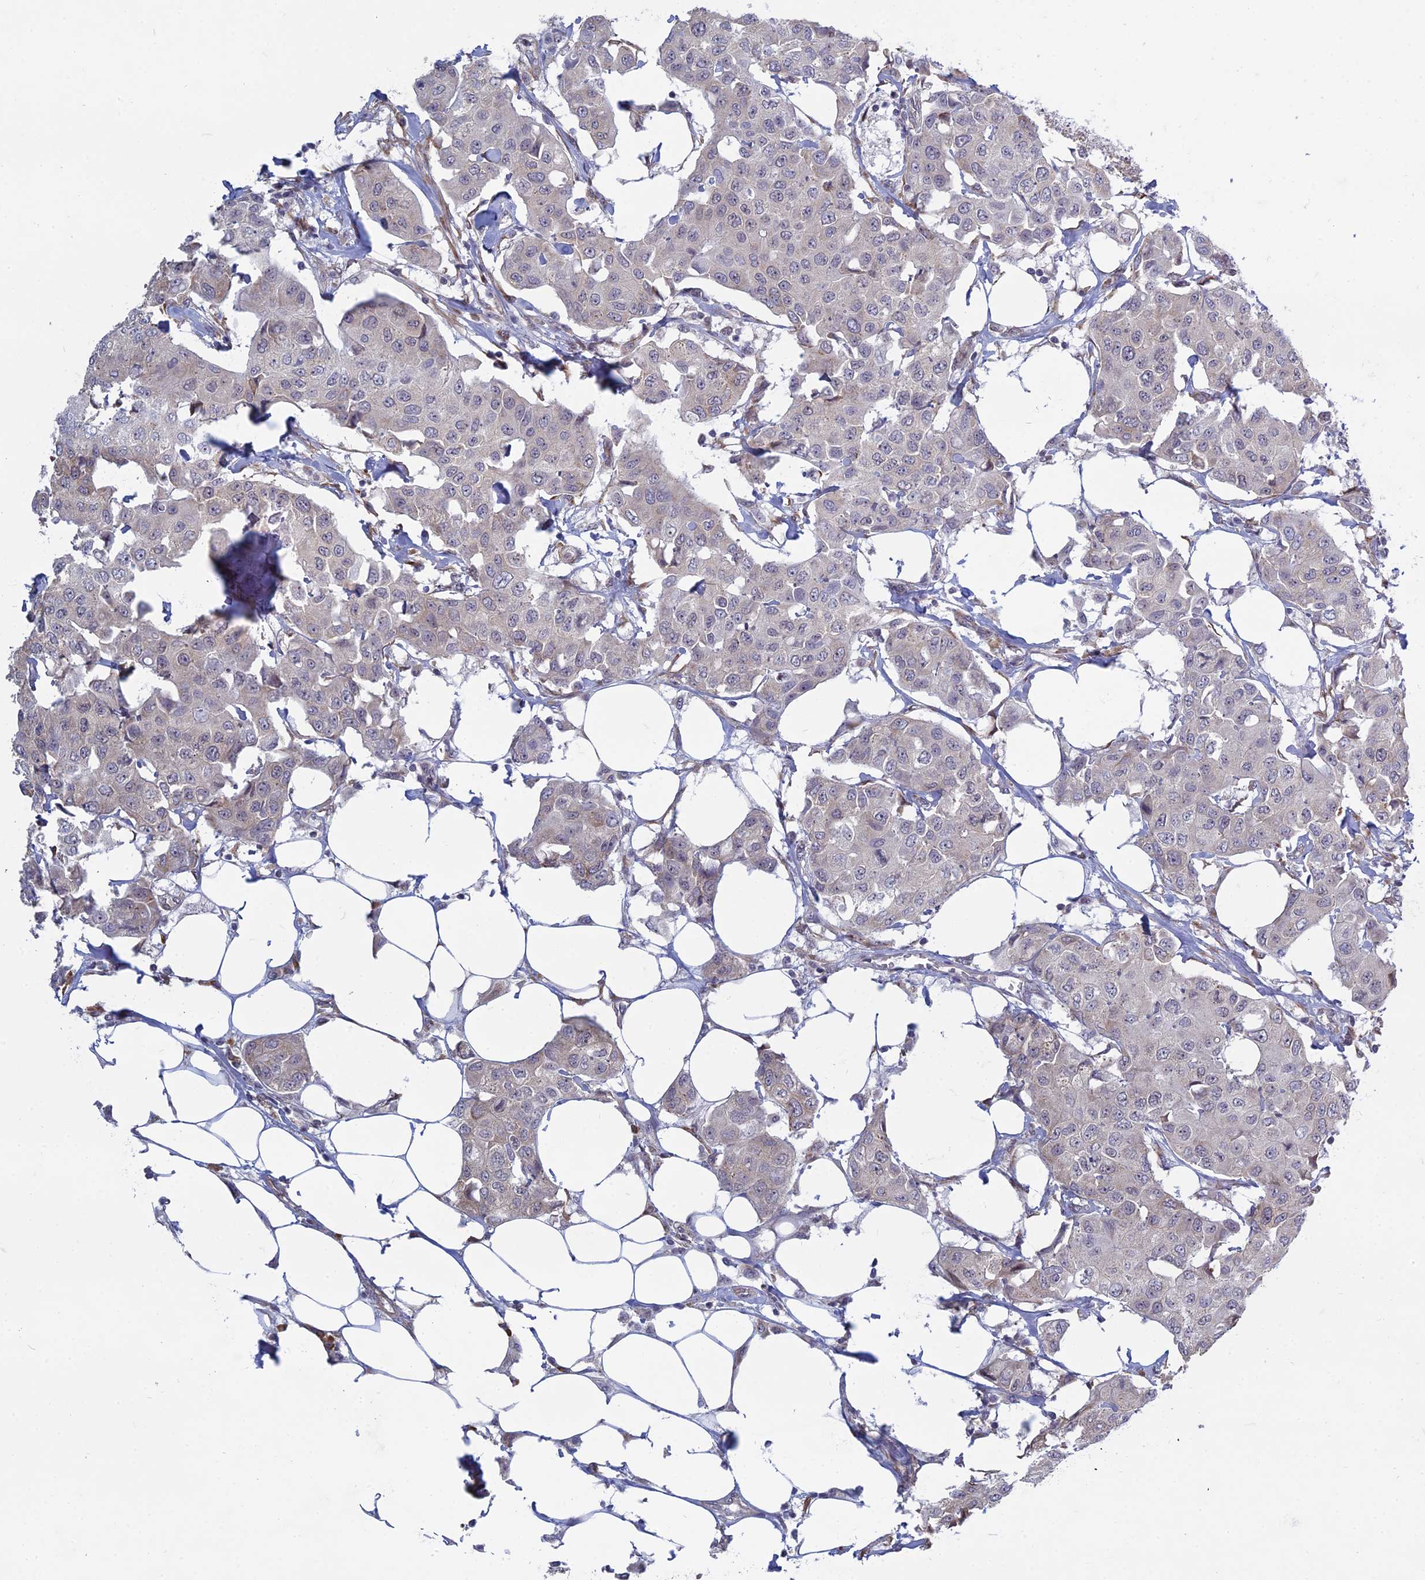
{"staining": {"intensity": "negative", "quantity": "none", "location": "none"}, "tissue": "breast cancer", "cell_type": "Tumor cells", "image_type": "cancer", "snomed": [{"axis": "morphology", "description": "Duct carcinoma"}, {"axis": "topography", "description": "Breast"}], "caption": "Breast cancer was stained to show a protein in brown. There is no significant expression in tumor cells.", "gene": "RPS19BP1", "patient": {"sex": "female", "age": 80}}